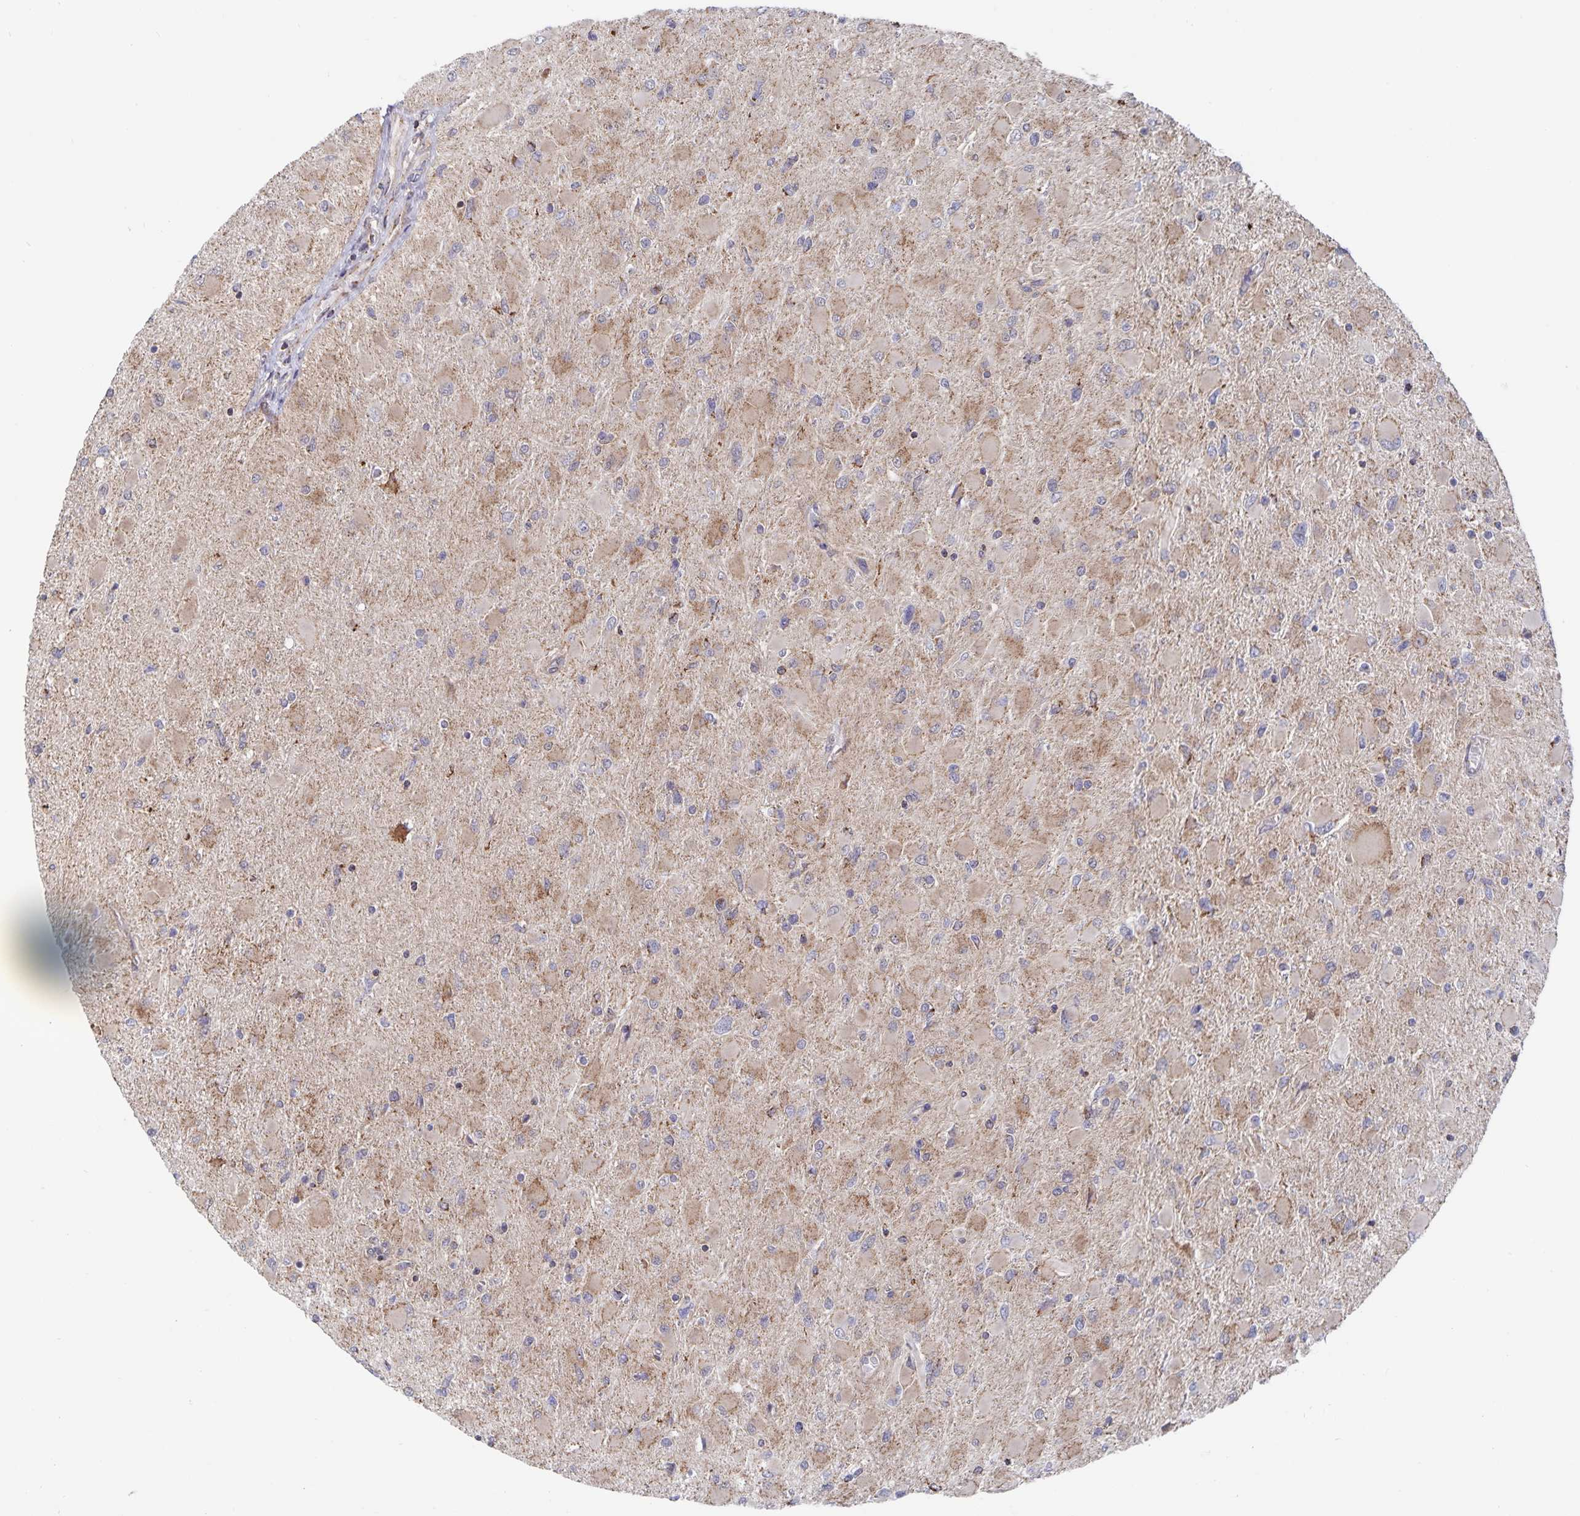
{"staining": {"intensity": "weak", "quantity": "25%-75%", "location": "cytoplasmic/membranous"}, "tissue": "glioma", "cell_type": "Tumor cells", "image_type": "cancer", "snomed": [{"axis": "morphology", "description": "Glioma, malignant, High grade"}, {"axis": "topography", "description": "Cerebral cortex"}], "caption": "Immunohistochemical staining of glioma displays low levels of weak cytoplasmic/membranous expression in about 25%-75% of tumor cells.", "gene": "ACACA", "patient": {"sex": "female", "age": 36}}